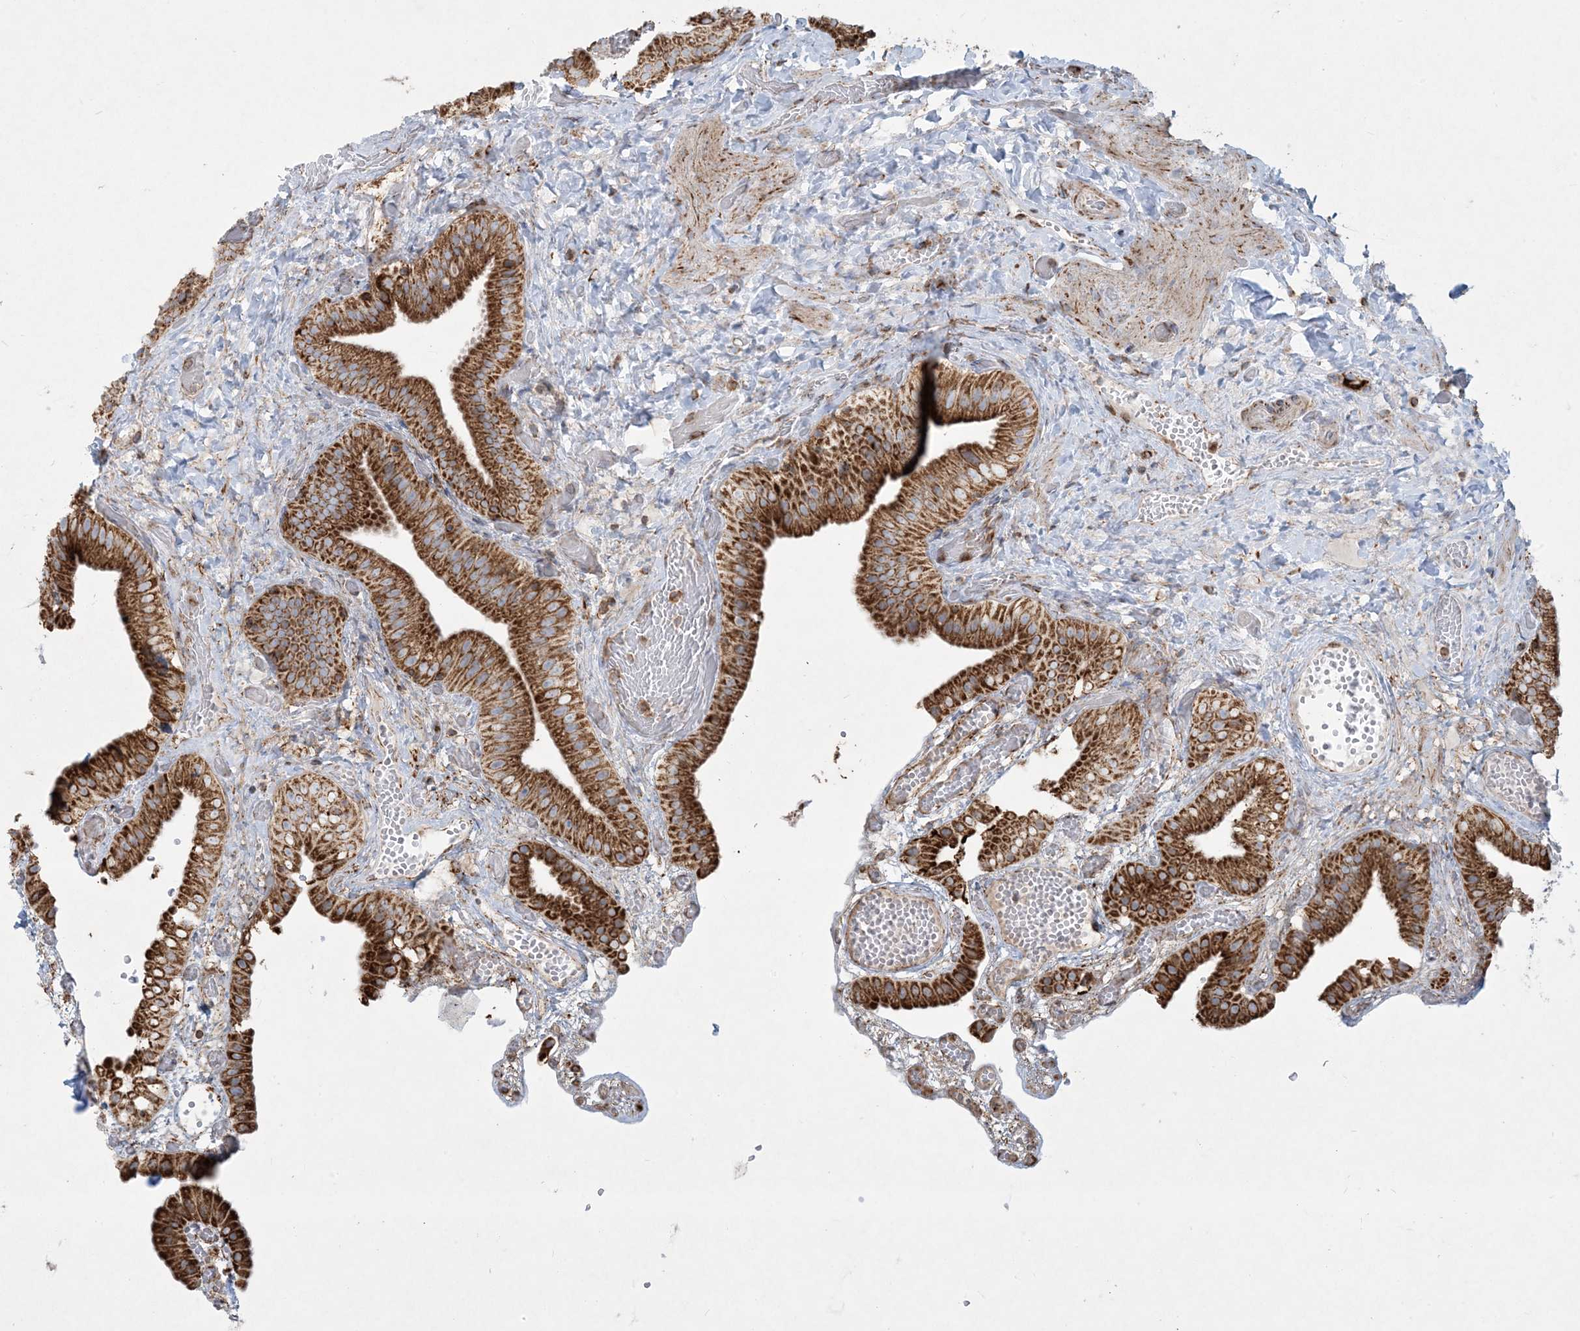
{"staining": {"intensity": "strong", "quantity": ">75%", "location": "cytoplasmic/membranous"}, "tissue": "gallbladder", "cell_type": "Glandular cells", "image_type": "normal", "snomed": [{"axis": "morphology", "description": "Normal tissue, NOS"}, {"axis": "topography", "description": "Gallbladder"}], "caption": "A high-resolution photomicrograph shows immunohistochemistry staining of benign gallbladder, which shows strong cytoplasmic/membranous expression in about >75% of glandular cells.", "gene": "BEND4", "patient": {"sex": "female", "age": 64}}